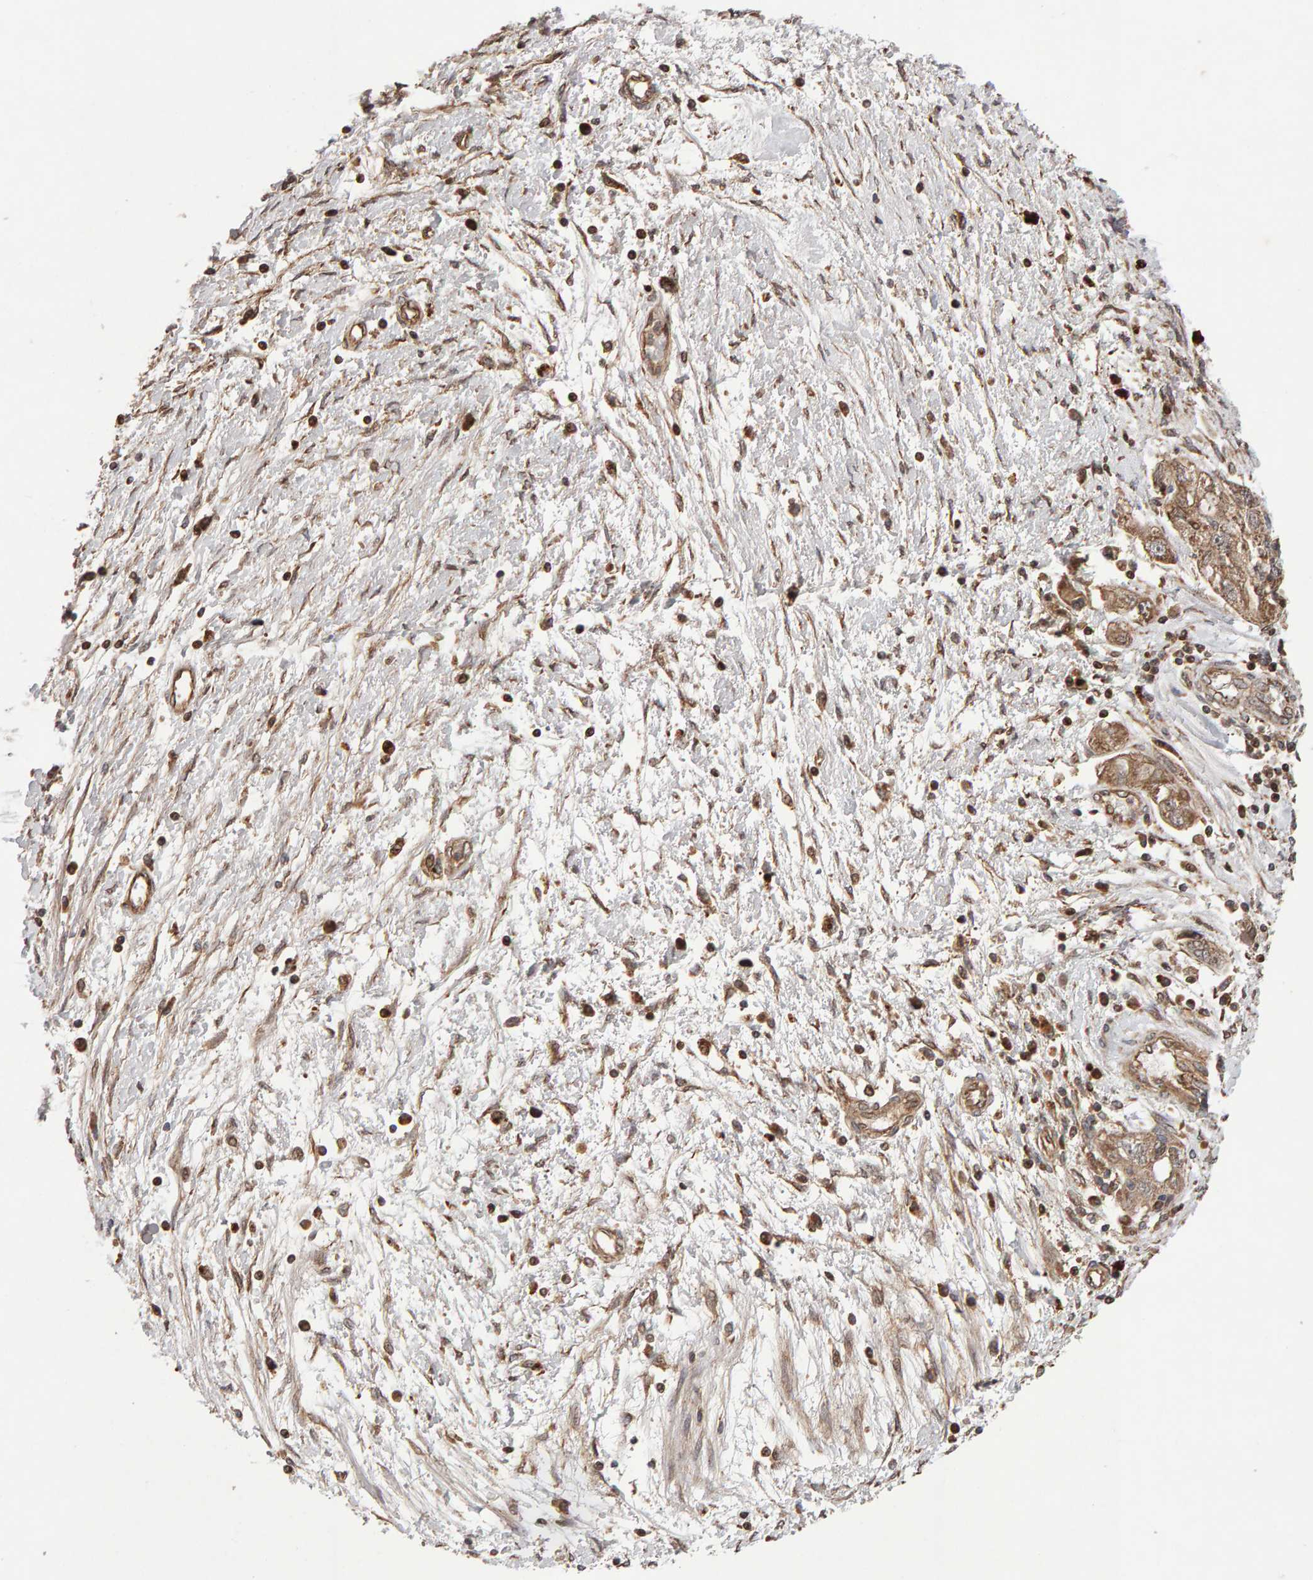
{"staining": {"intensity": "moderate", "quantity": ">75%", "location": "cytoplasmic/membranous"}, "tissue": "ovarian cancer", "cell_type": "Tumor cells", "image_type": "cancer", "snomed": [{"axis": "morphology", "description": "Carcinoma, NOS"}, {"axis": "morphology", "description": "Cystadenocarcinoma, serous, NOS"}, {"axis": "topography", "description": "Ovary"}], "caption": "Human ovarian carcinoma stained with a brown dye reveals moderate cytoplasmic/membranous positive positivity in approximately >75% of tumor cells.", "gene": "LZTS1", "patient": {"sex": "female", "age": 69}}